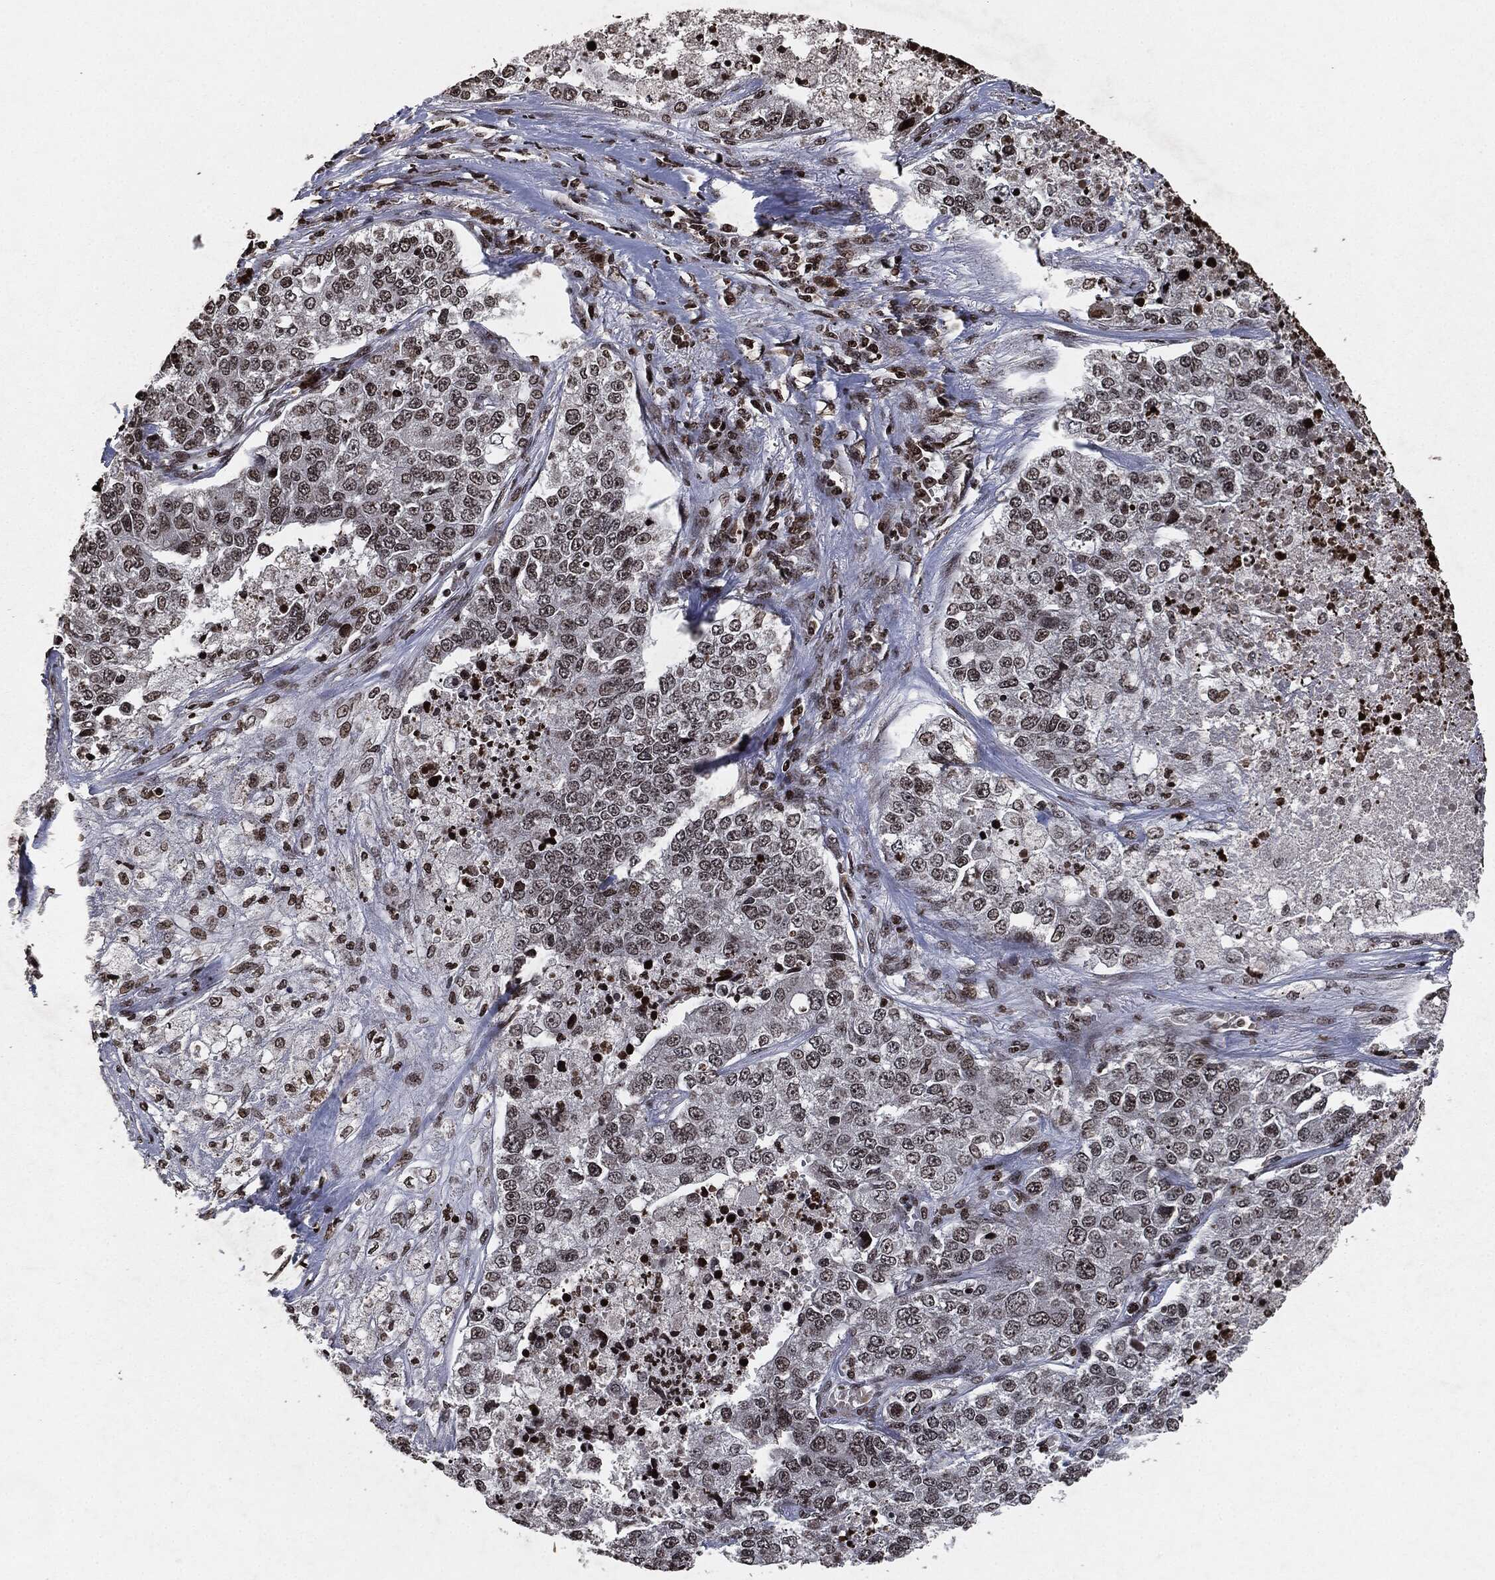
{"staining": {"intensity": "moderate", "quantity": "<25%", "location": "nuclear"}, "tissue": "lung cancer", "cell_type": "Tumor cells", "image_type": "cancer", "snomed": [{"axis": "morphology", "description": "Adenocarcinoma, NOS"}, {"axis": "topography", "description": "Lung"}], "caption": "Protein staining of lung adenocarcinoma tissue shows moderate nuclear staining in approximately <25% of tumor cells. (brown staining indicates protein expression, while blue staining denotes nuclei).", "gene": "JUN", "patient": {"sex": "male", "age": 49}}